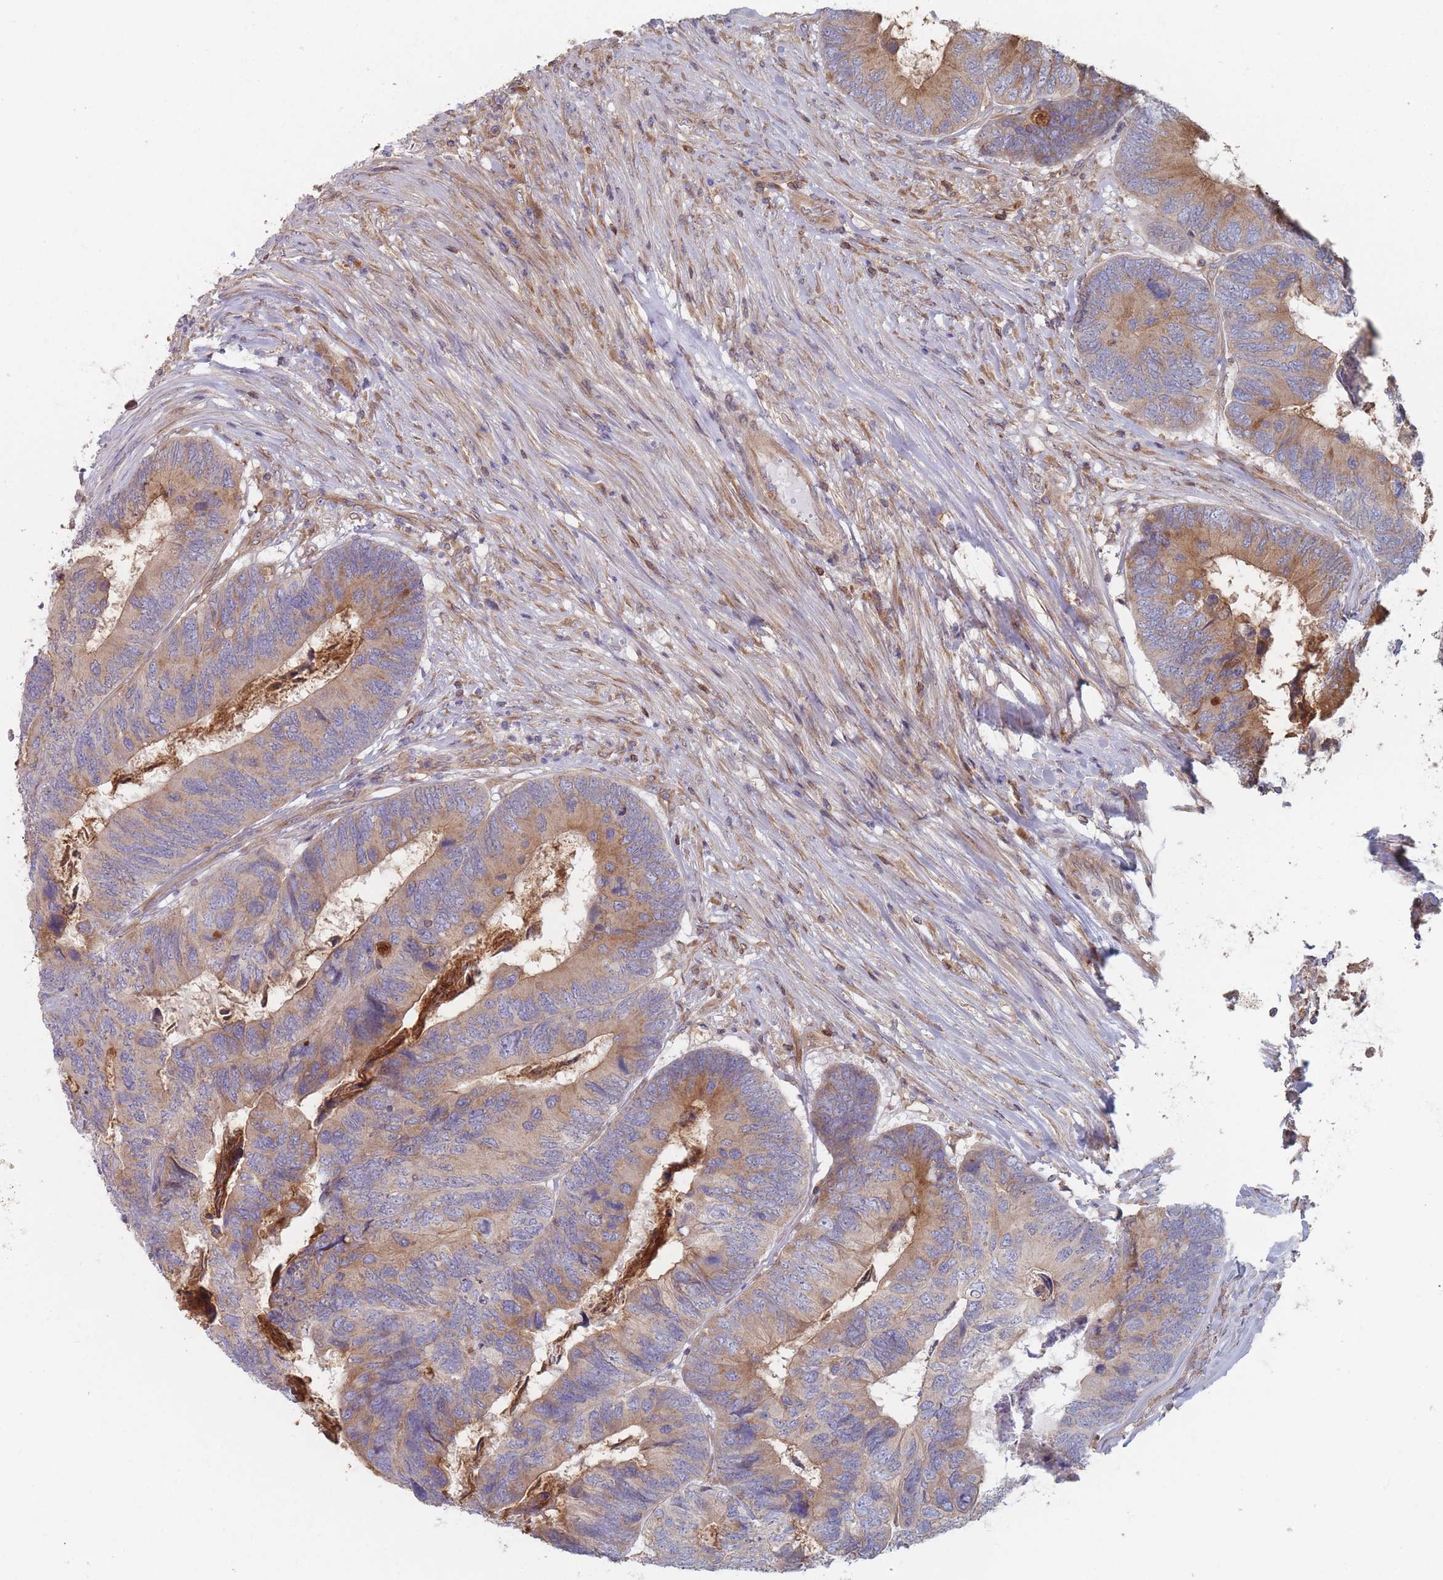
{"staining": {"intensity": "moderate", "quantity": "25%-75%", "location": "cytoplasmic/membranous"}, "tissue": "colorectal cancer", "cell_type": "Tumor cells", "image_type": "cancer", "snomed": [{"axis": "morphology", "description": "Adenocarcinoma, NOS"}, {"axis": "topography", "description": "Colon"}], "caption": "Colorectal adenocarcinoma tissue demonstrates moderate cytoplasmic/membranous positivity in about 25%-75% of tumor cells (IHC, brightfield microscopy, high magnification).", "gene": "KDSR", "patient": {"sex": "female", "age": 67}}